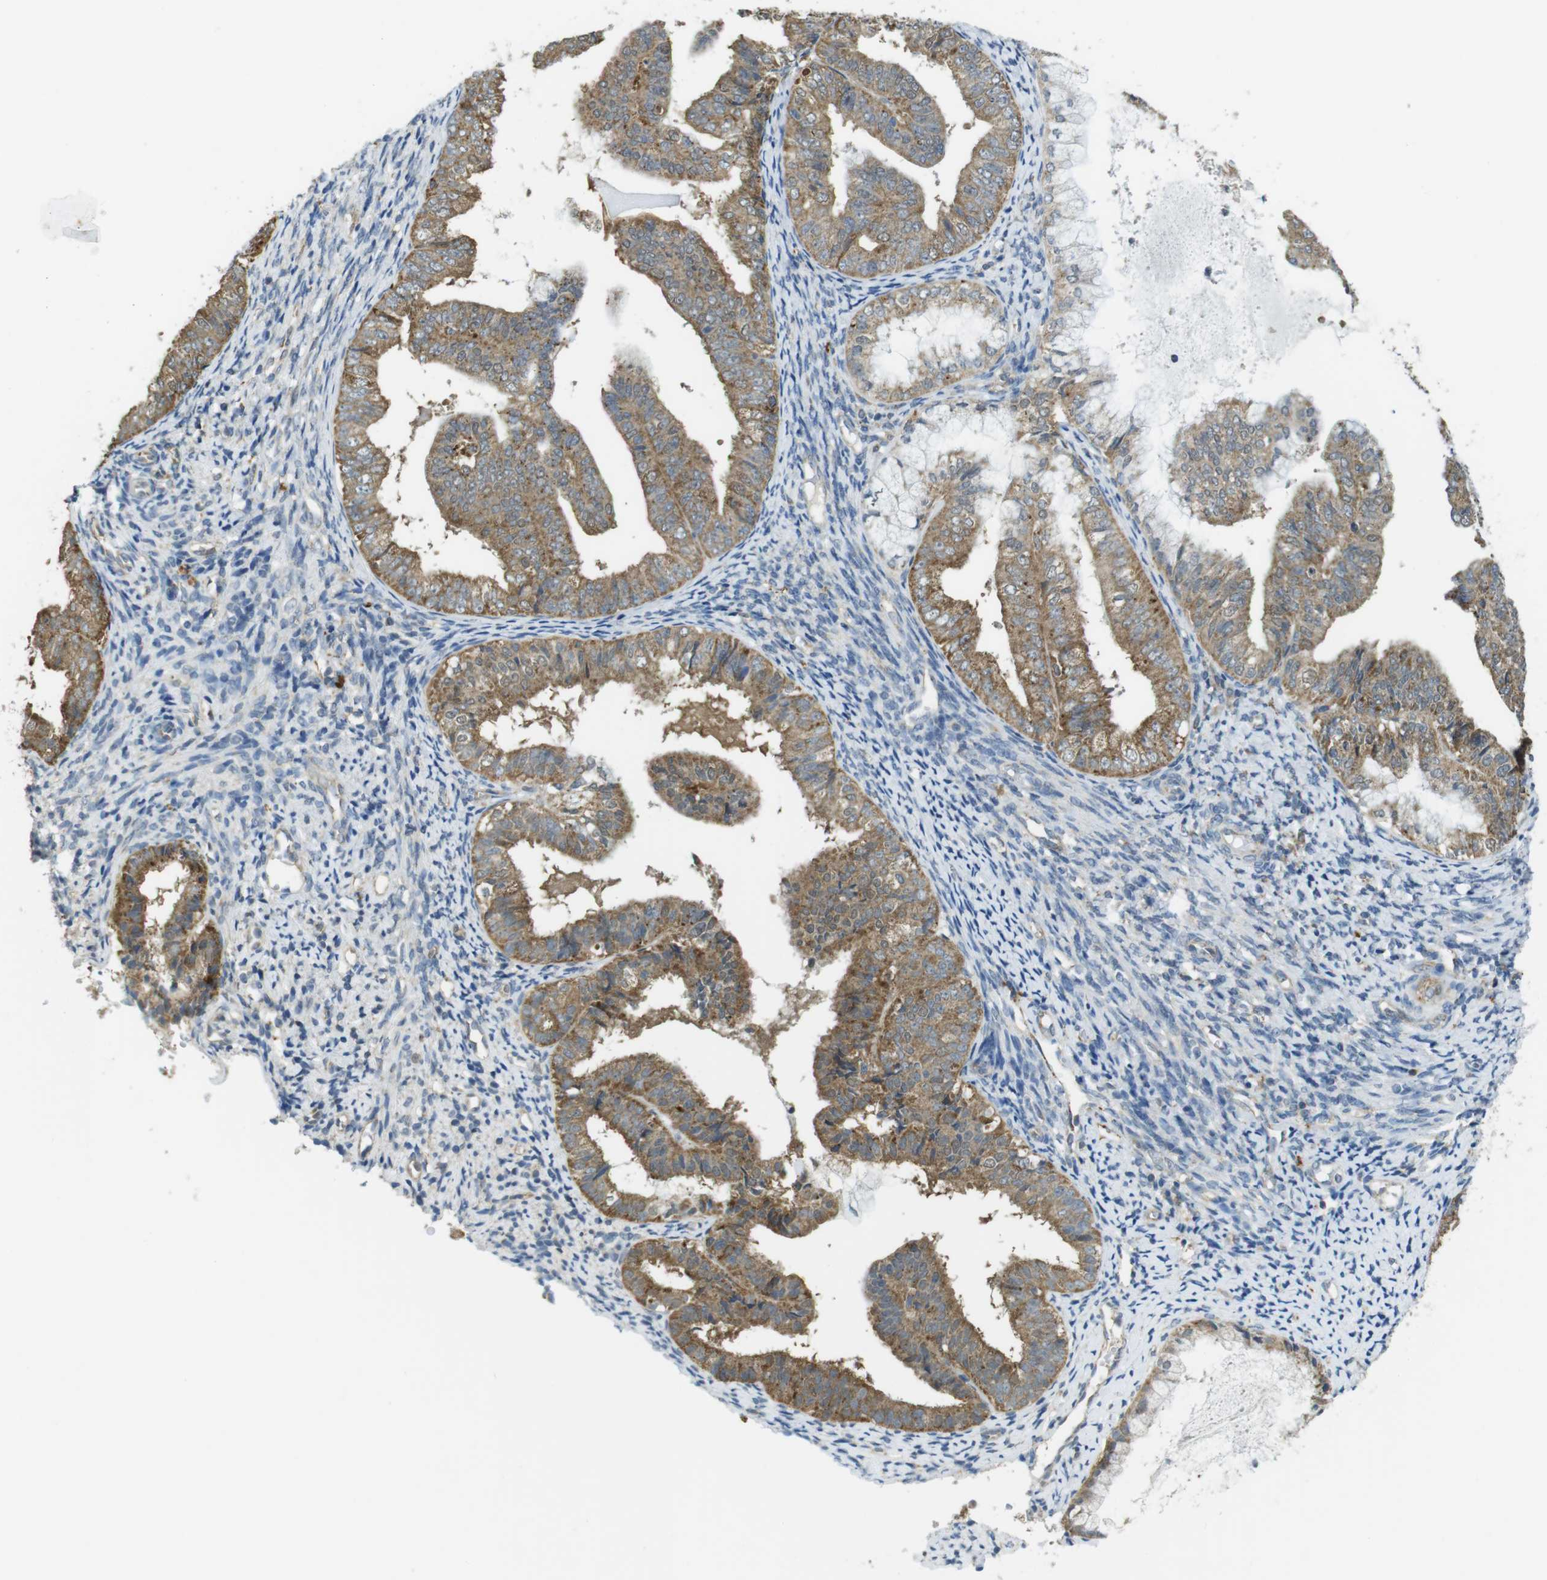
{"staining": {"intensity": "moderate", "quantity": ">75%", "location": "cytoplasmic/membranous"}, "tissue": "endometrial cancer", "cell_type": "Tumor cells", "image_type": "cancer", "snomed": [{"axis": "morphology", "description": "Adenocarcinoma, NOS"}, {"axis": "topography", "description": "Endometrium"}], "caption": "Brown immunohistochemical staining in endometrial cancer displays moderate cytoplasmic/membranous positivity in approximately >75% of tumor cells.", "gene": "BRI3BP", "patient": {"sex": "female", "age": 63}}